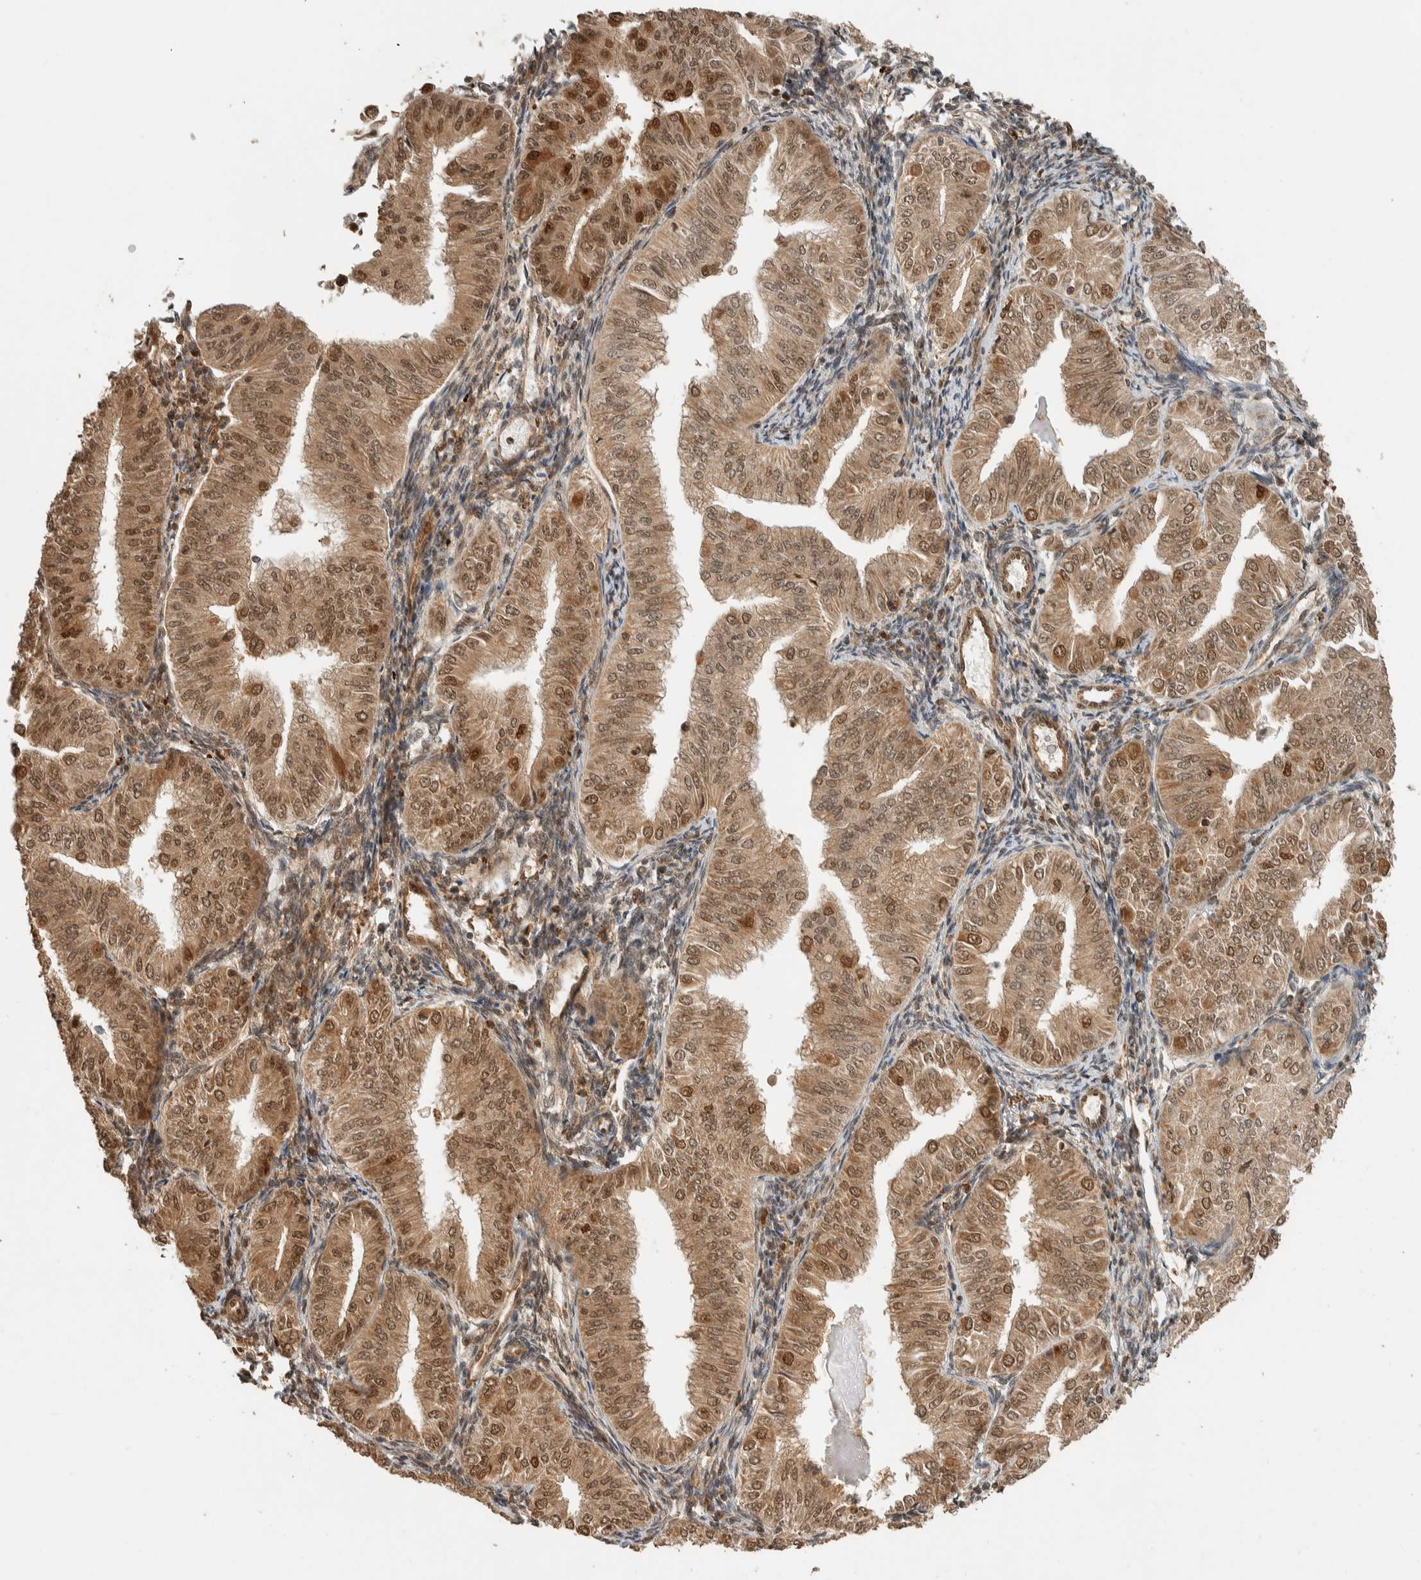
{"staining": {"intensity": "moderate", "quantity": ">75%", "location": "cytoplasmic/membranous,nuclear"}, "tissue": "endometrial cancer", "cell_type": "Tumor cells", "image_type": "cancer", "snomed": [{"axis": "morphology", "description": "Normal tissue, NOS"}, {"axis": "morphology", "description": "Adenocarcinoma, NOS"}, {"axis": "topography", "description": "Endometrium"}], "caption": "A brown stain highlights moderate cytoplasmic/membranous and nuclear staining of a protein in human endometrial adenocarcinoma tumor cells.", "gene": "ZBTB2", "patient": {"sex": "female", "age": 53}}